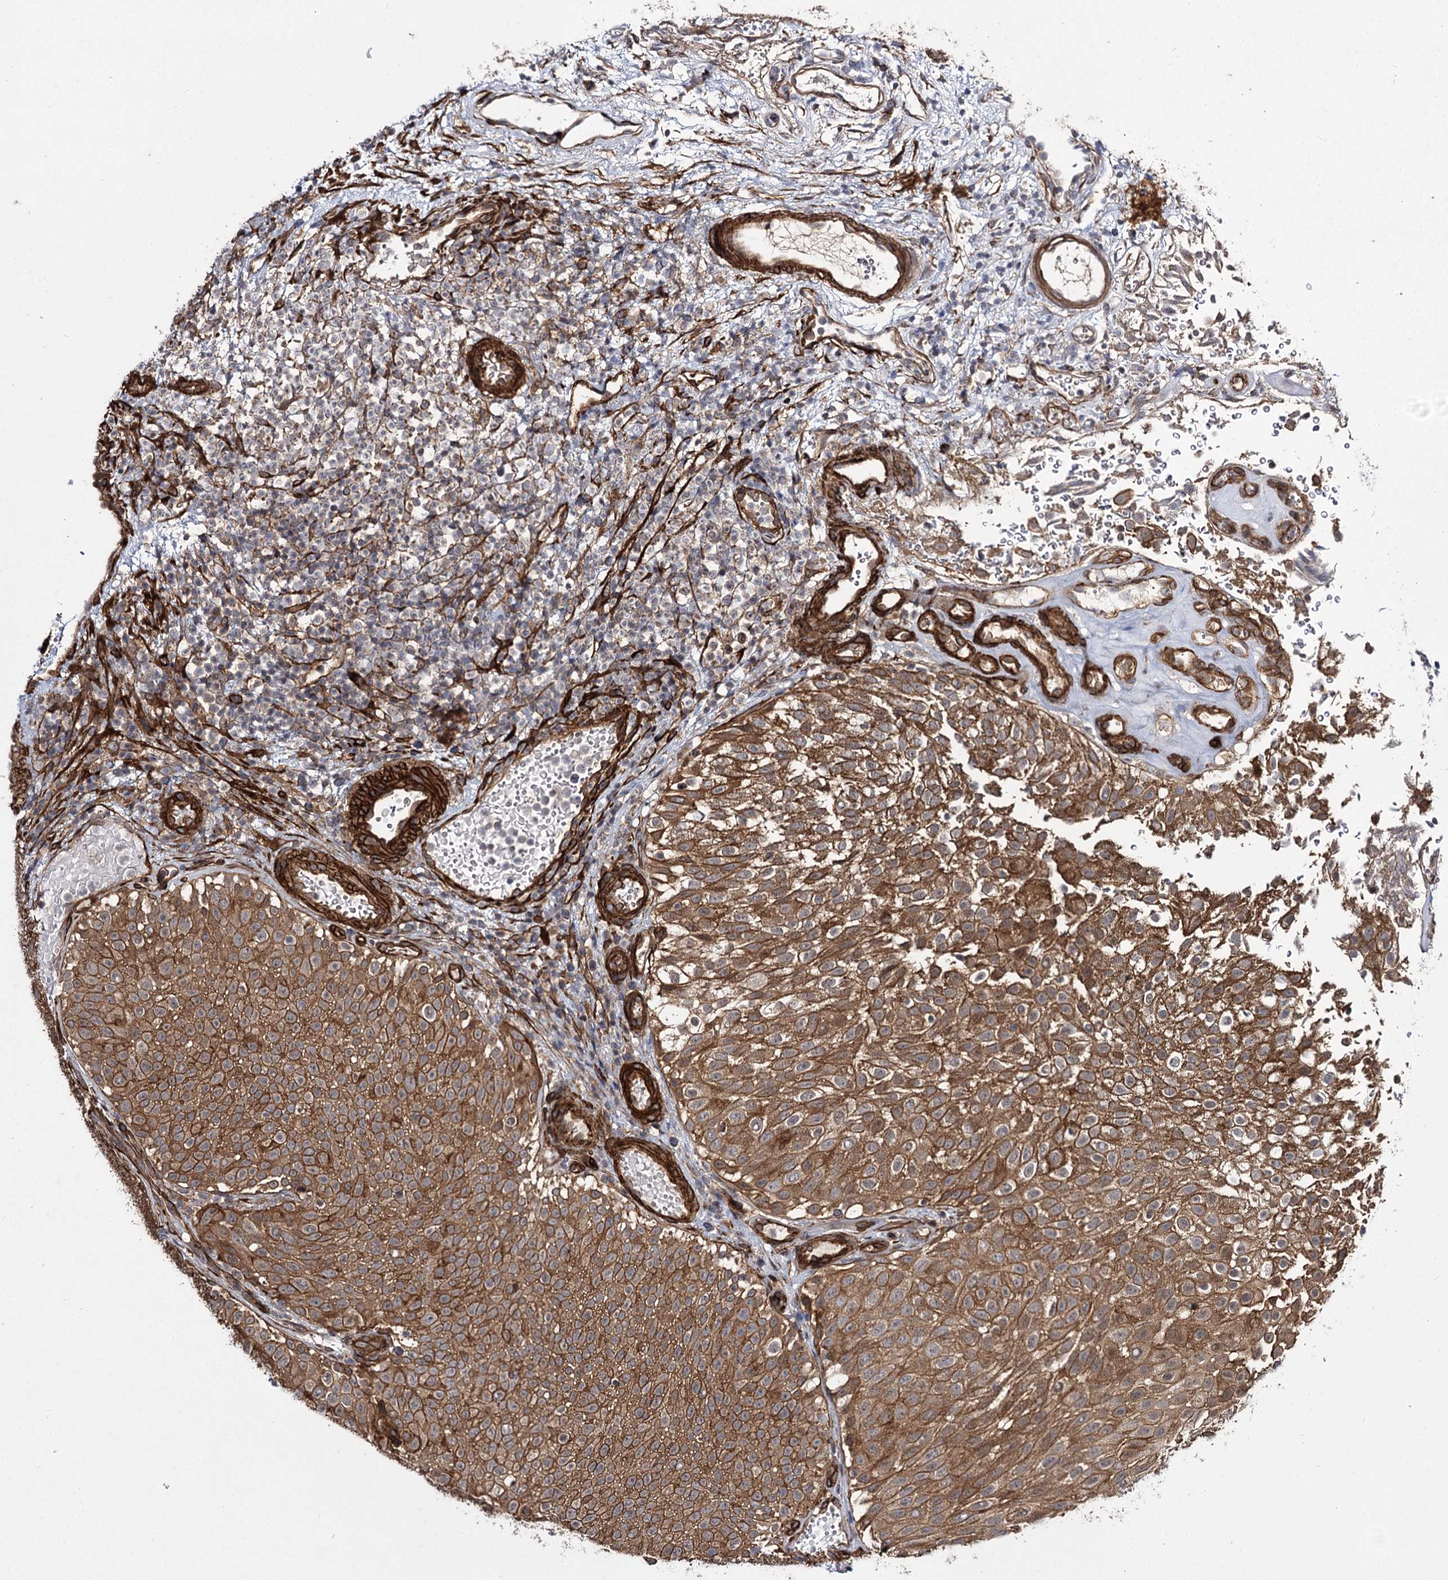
{"staining": {"intensity": "moderate", "quantity": ">75%", "location": "cytoplasmic/membranous"}, "tissue": "urothelial cancer", "cell_type": "Tumor cells", "image_type": "cancer", "snomed": [{"axis": "morphology", "description": "Urothelial carcinoma, Low grade"}, {"axis": "topography", "description": "Urinary bladder"}], "caption": "Urothelial cancer was stained to show a protein in brown. There is medium levels of moderate cytoplasmic/membranous positivity in about >75% of tumor cells.", "gene": "MYO1C", "patient": {"sex": "male", "age": 78}}